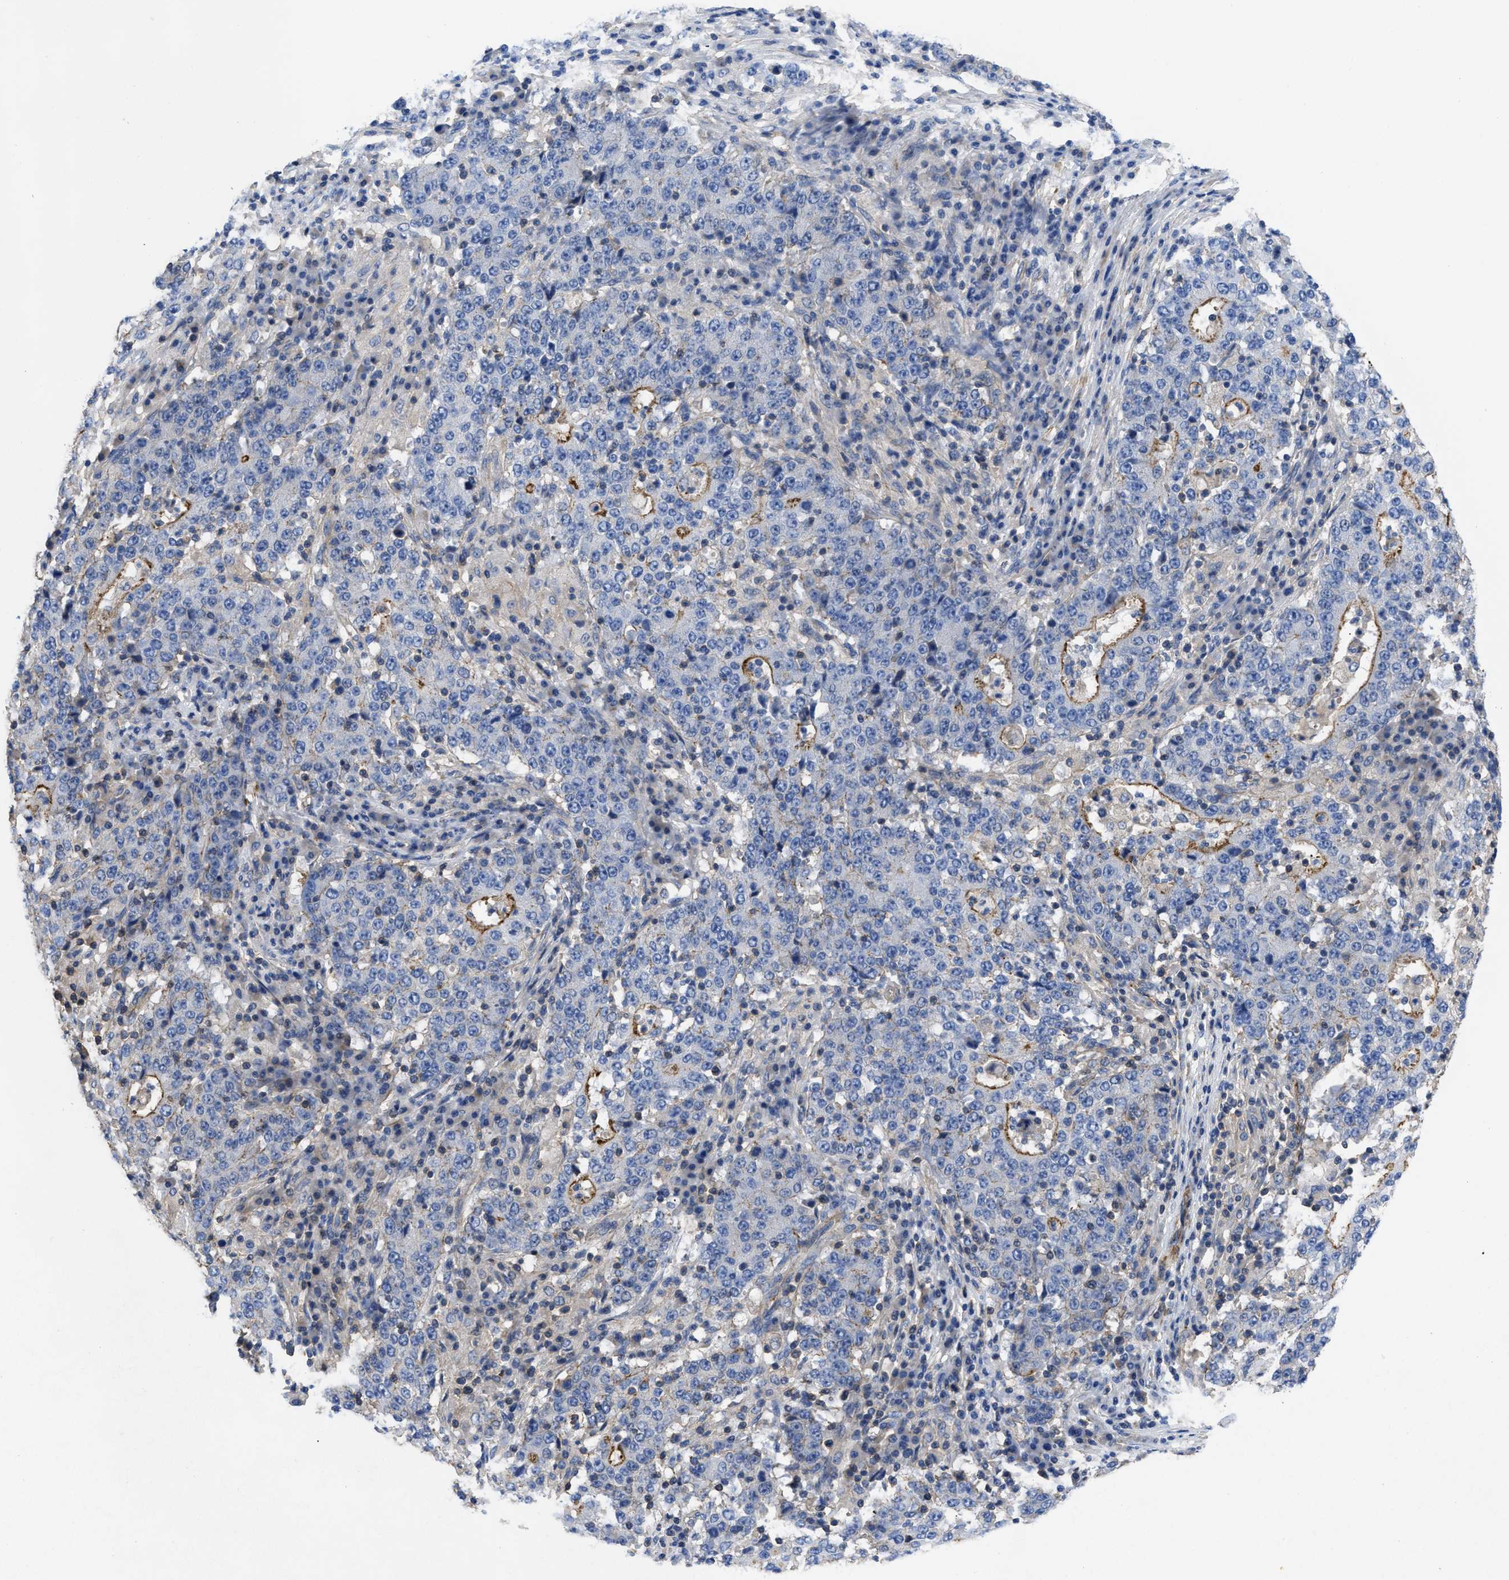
{"staining": {"intensity": "moderate", "quantity": "<25%", "location": "cytoplasmic/membranous"}, "tissue": "stomach cancer", "cell_type": "Tumor cells", "image_type": "cancer", "snomed": [{"axis": "morphology", "description": "Adenocarcinoma, NOS"}, {"axis": "topography", "description": "Stomach"}], "caption": "Immunohistochemistry of human stomach adenocarcinoma displays low levels of moderate cytoplasmic/membranous expression in about <25% of tumor cells.", "gene": "USP4", "patient": {"sex": "male", "age": 59}}